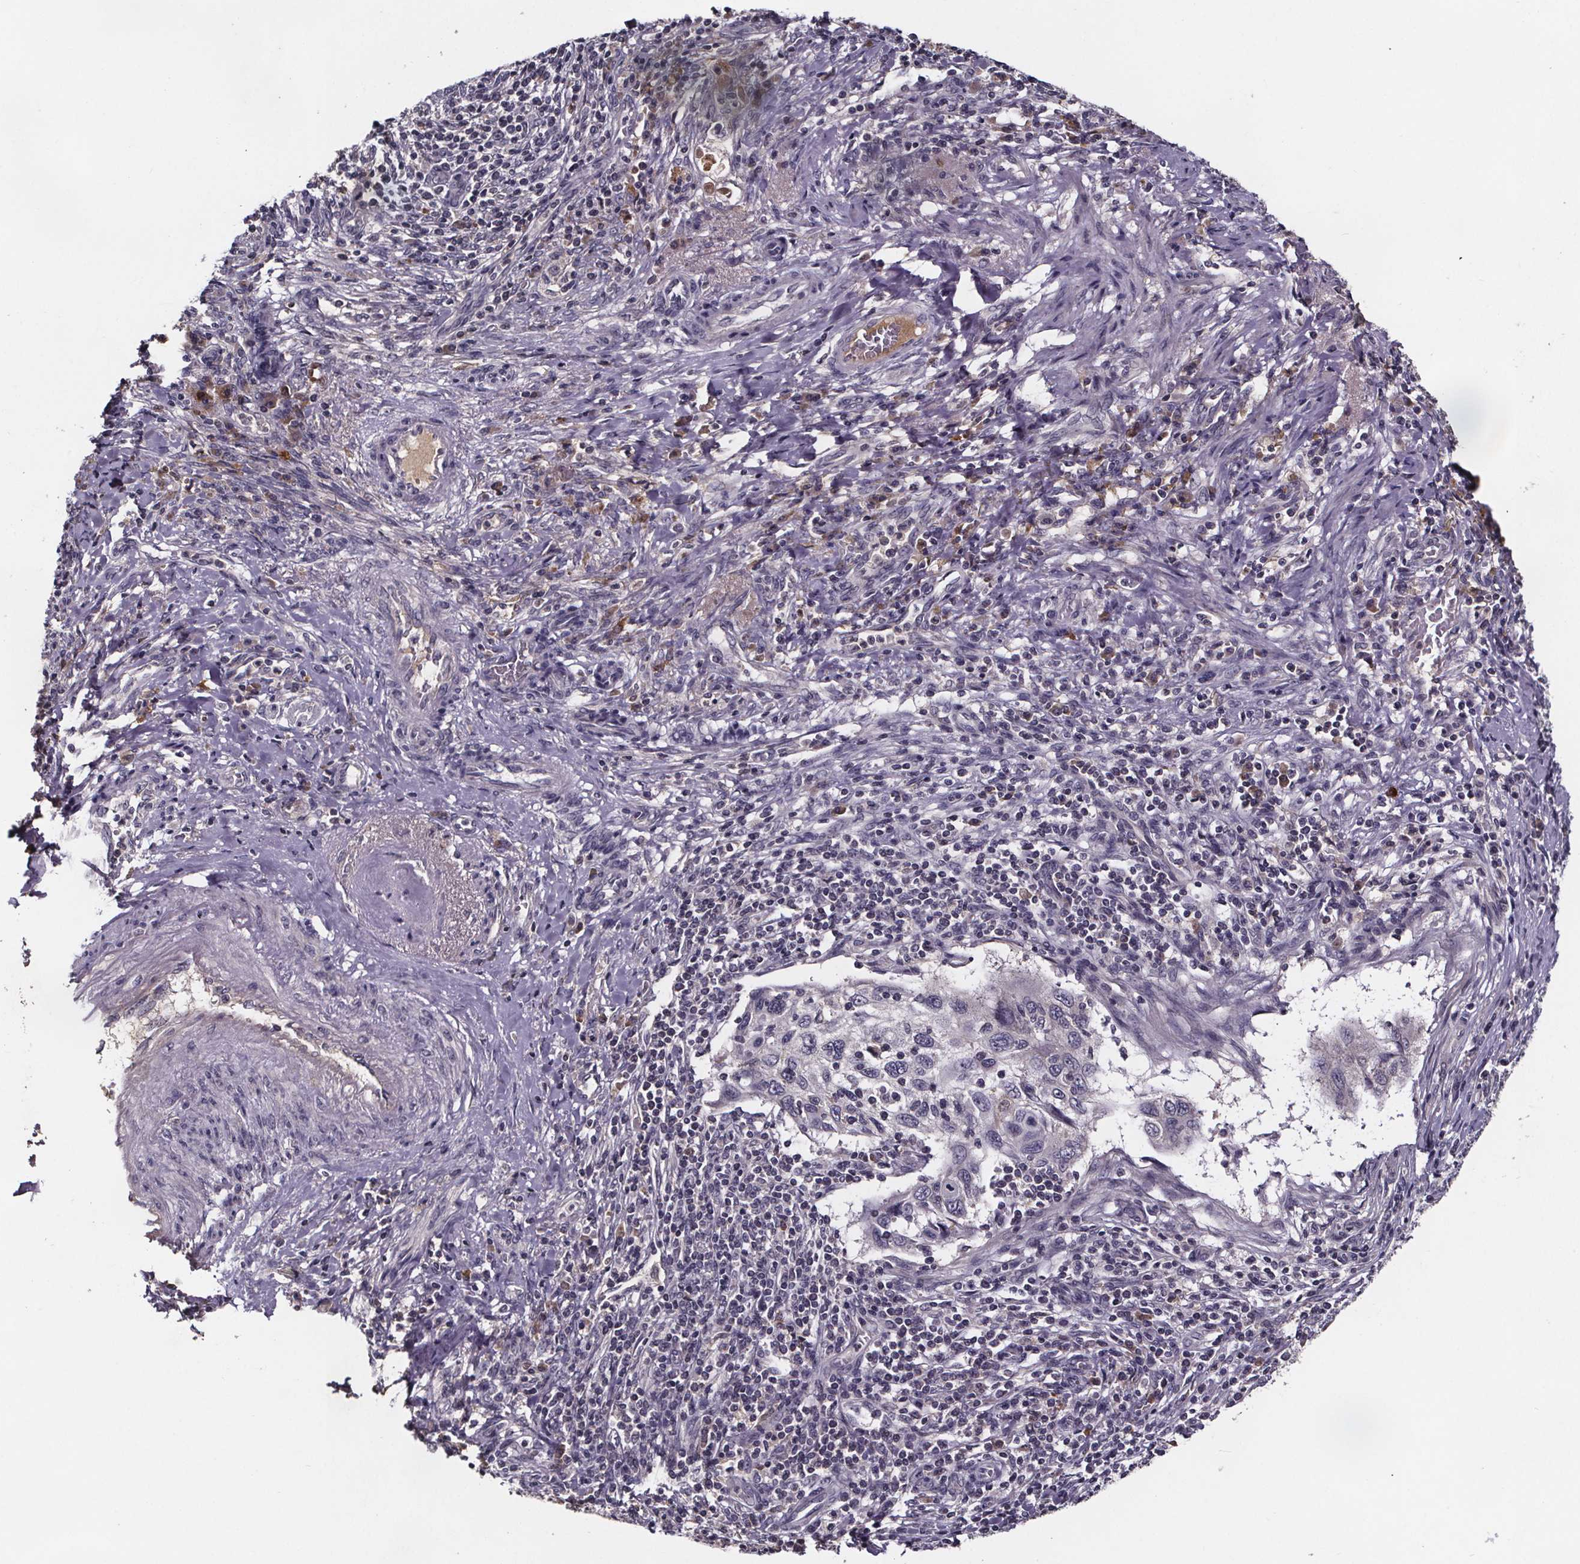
{"staining": {"intensity": "negative", "quantity": "none", "location": "none"}, "tissue": "cervical cancer", "cell_type": "Tumor cells", "image_type": "cancer", "snomed": [{"axis": "morphology", "description": "Squamous cell carcinoma, NOS"}, {"axis": "topography", "description": "Cervix"}], "caption": "There is no significant positivity in tumor cells of cervical cancer.", "gene": "NPHP4", "patient": {"sex": "female", "age": 70}}